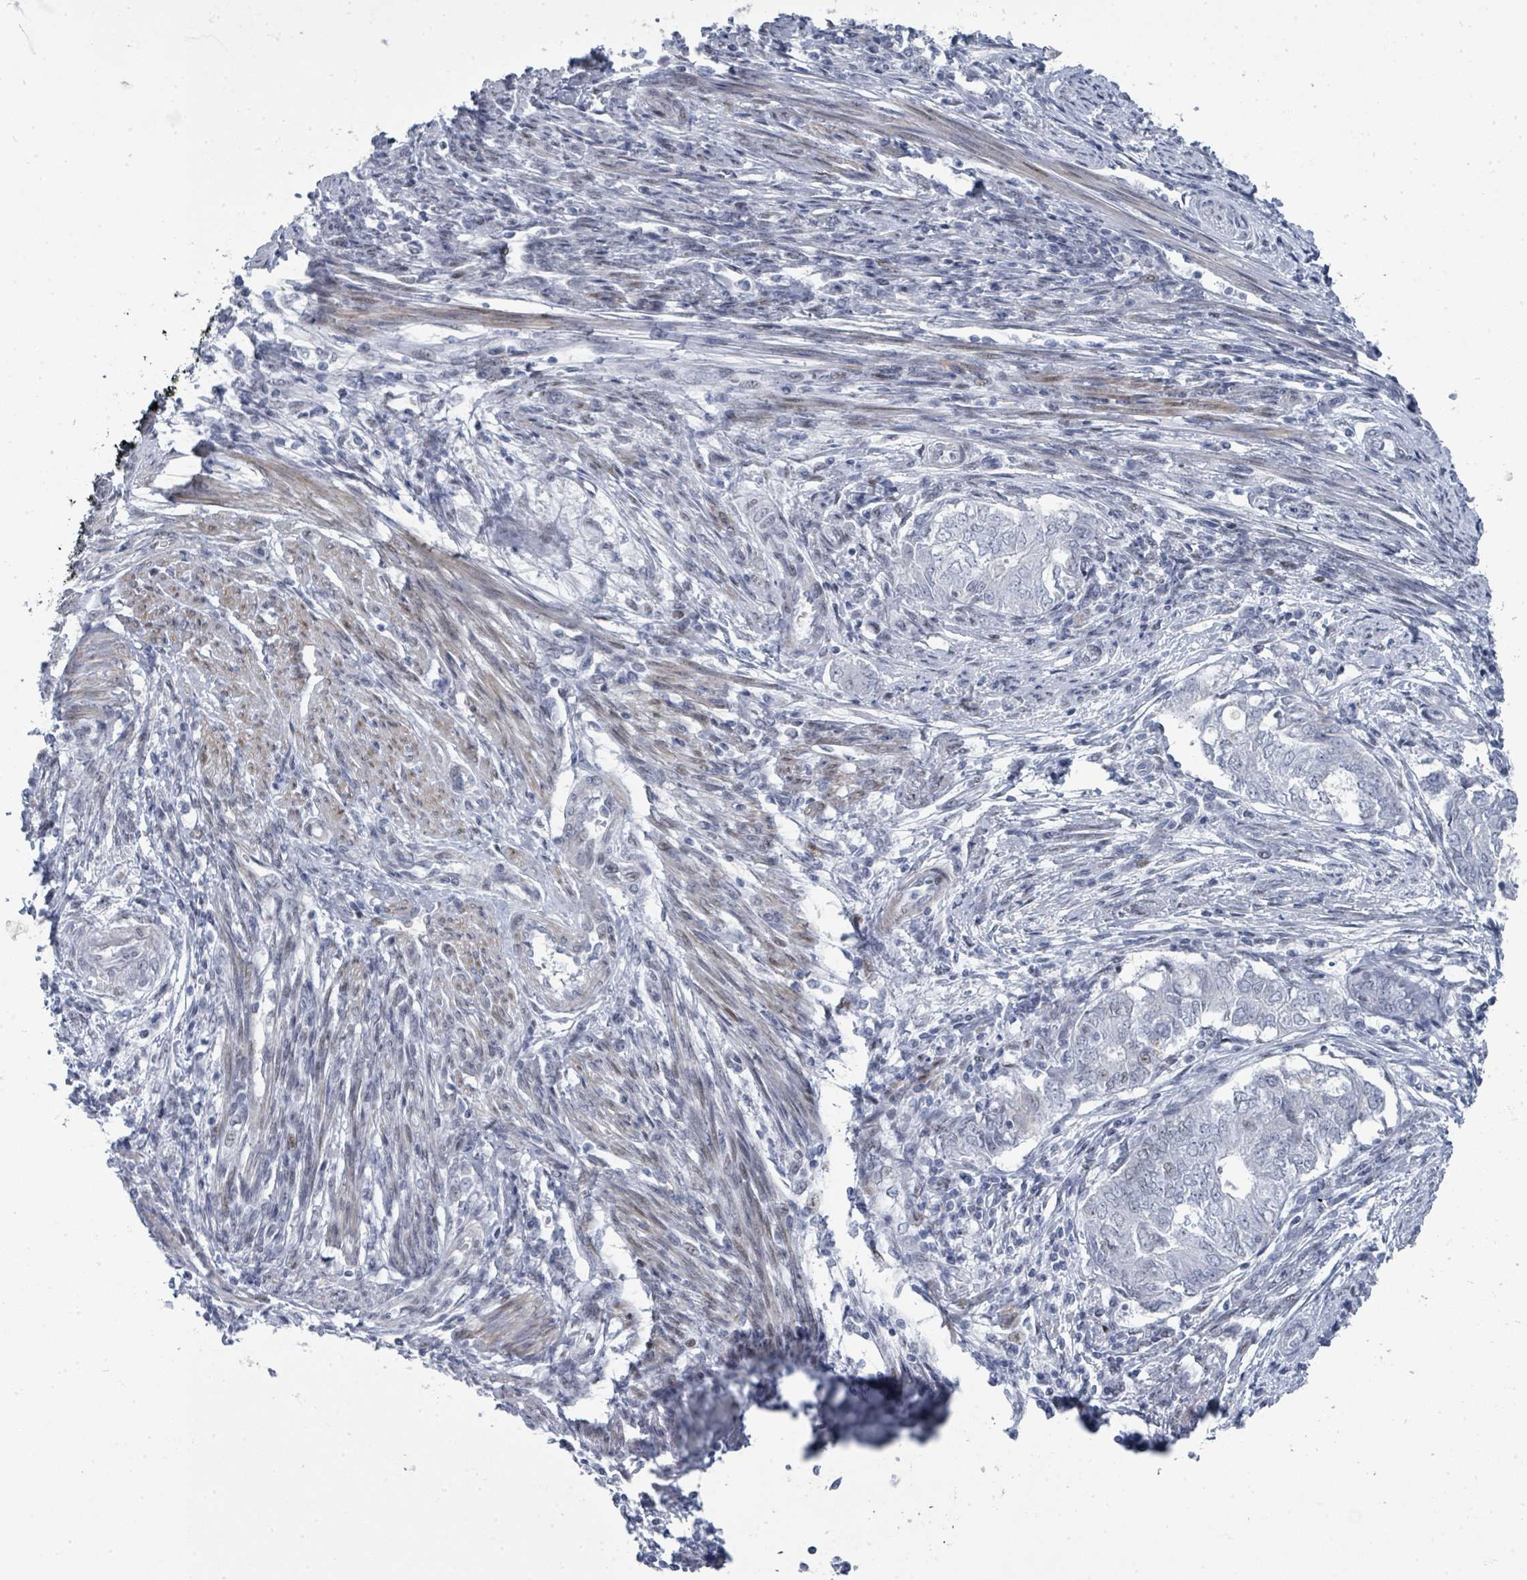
{"staining": {"intensity": "negative", "quantity": "none", "location": "none"}, "tissue": "endometrial cancer", "cell_type": "Tumor cells", "image_type": "cancer", "snomed": [{"axis": "morphology", "description": "Adenocarcinoma, NOS"}, {"axis": "topography", "description": "Endometrium"}], "caption": "This is an immunohistochemistry (IHC) micrograph of endometrial adenocarcinoma. There is no positivity in tumor cells.", "gene": "CT45A5", "patient": {"sex": "female", "age": 62}}